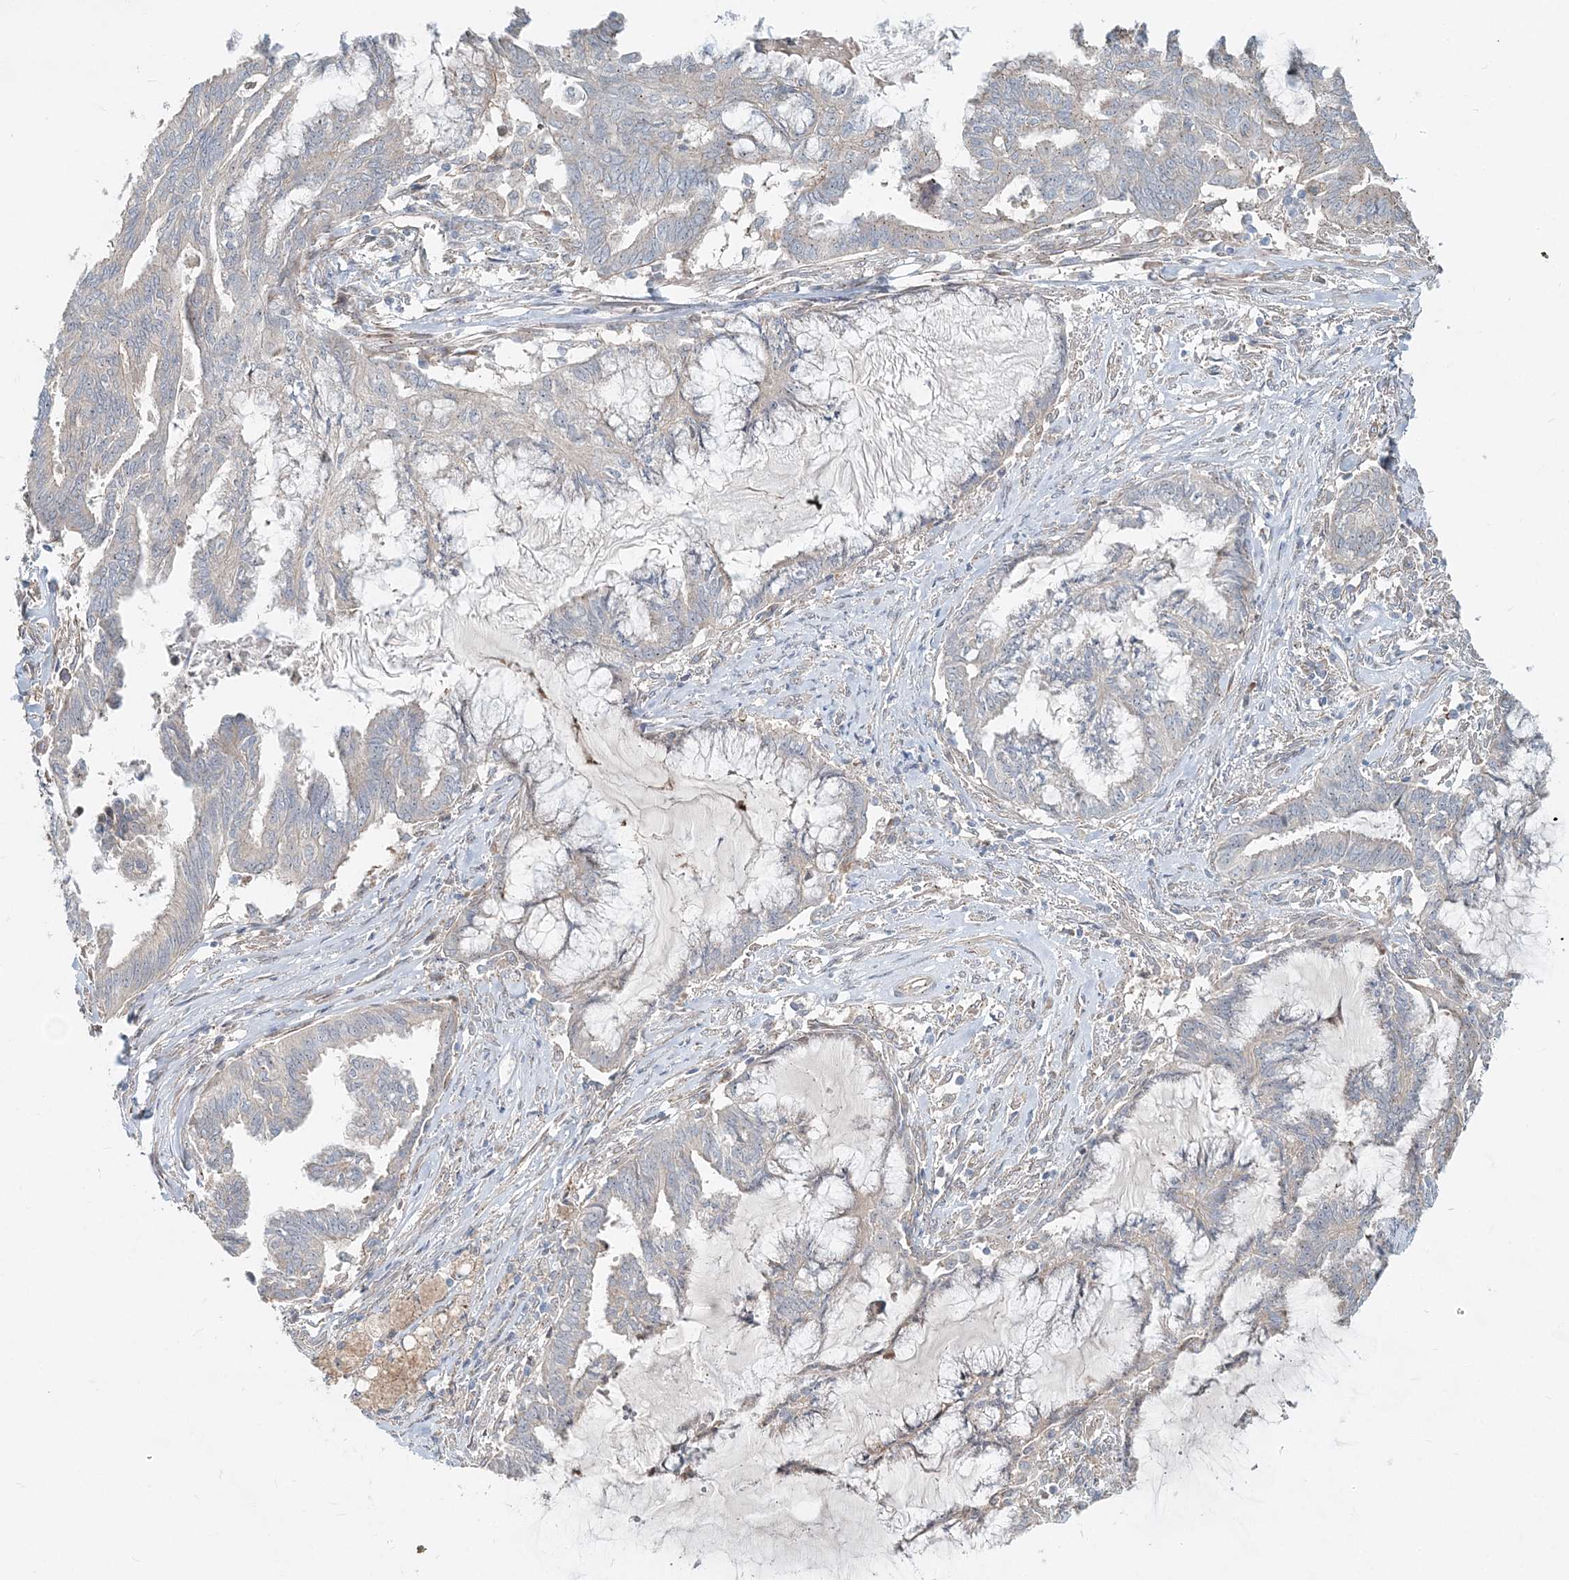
{"staining": {"intensity": "weak", "quantity": "<25%", "location": "cytoplasmic/membranous"}, "tissue": "endometrial cancer", "cell_type": "Tumor cells", "image_type": "cancer", "snomed": [{"axis": "morphology", "description": "Adenocarcinoma, NOS"}, {"axis": "topography", "description": "Endometrium"}], "caption": "Tumor cells show no significant protein staining in adenocarcinoma (endometrial).", "gene": "CXXC5", "patient": {"sex": "female", "age": 86}}